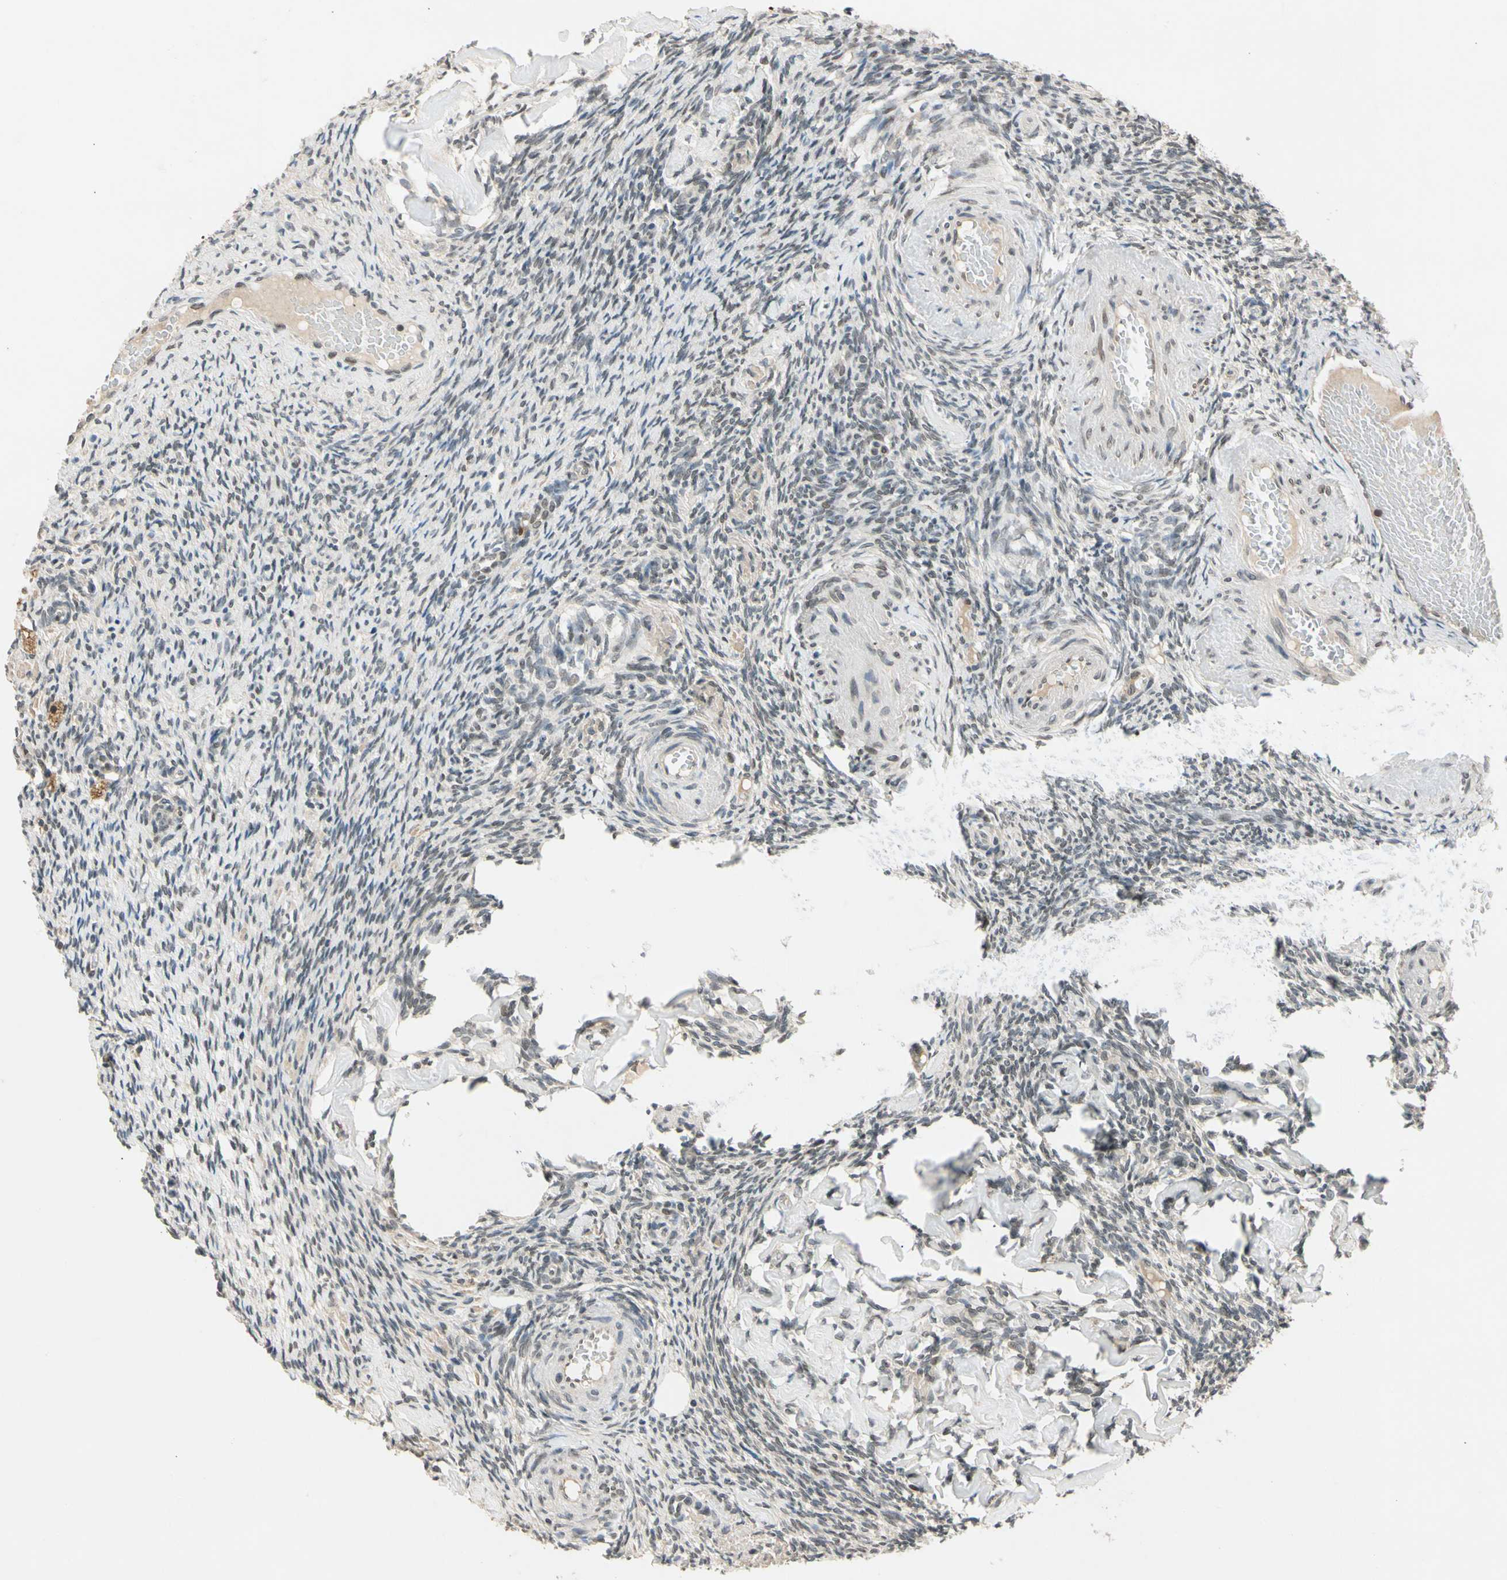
{"staining": {"intensity": "weak", "quantity": "25%-75%", "location": "cytoplasmic/membranous,nuclear"}, "tissue": "ovary", "cell_type": "Ovarian stroma cells", "image_type": "normal", "snomed": [{"axis": "morphology", "description": "Normal tissue, NOS"}, {"axis": "topography", "description": "Ovary"}], "caption": "Ovarian stroma cells exhibit low levels of weak cytoplasmic/membranous,nuclear positivity in approximately 25%-75% of cells in benign ovary. (Stains: DAB in brown, nuclei in blue, Microscopy: brightfield microscopy at high magnification).", "gene": "RIOX2", "patient": {"sex": "female", "age": 60}}